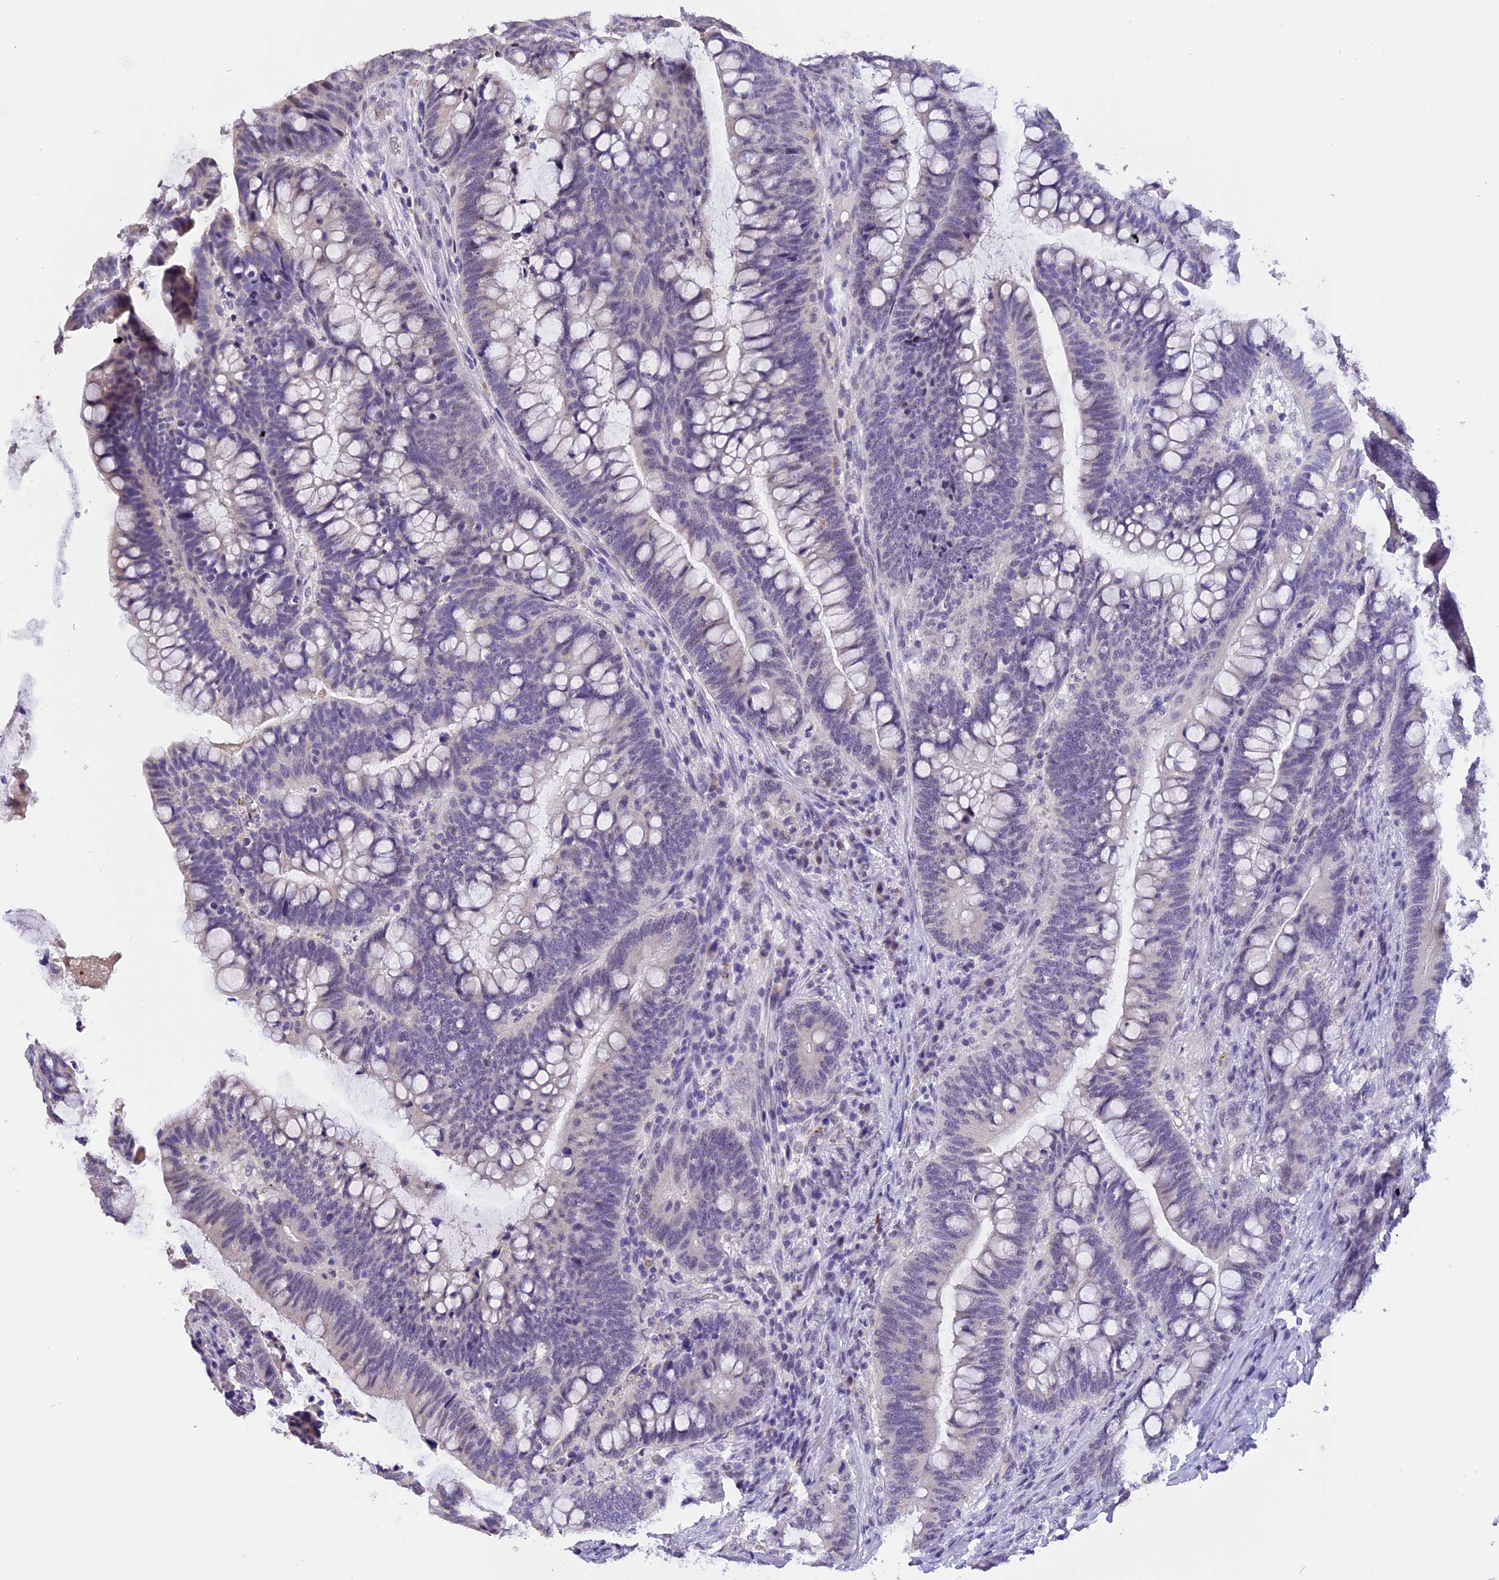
{"staining": {"intensity": "negative", "quantity": "none", "location": "none"}, "tissue": "colorectal cancer", "cell_type": "Tumor cells", "image_type": "cancer", "snomed": [{"axis": "morphology", "description": "Adenocarcinoma, NOS"}, {"axis": "topography", "description": "Colon"}], "caption": "Photomicrograph shows no protein positivity in tumor cells of colorectal cancer tissue.", "gene": "AHSP", "patient": {"sex": "female", "age": 66}}